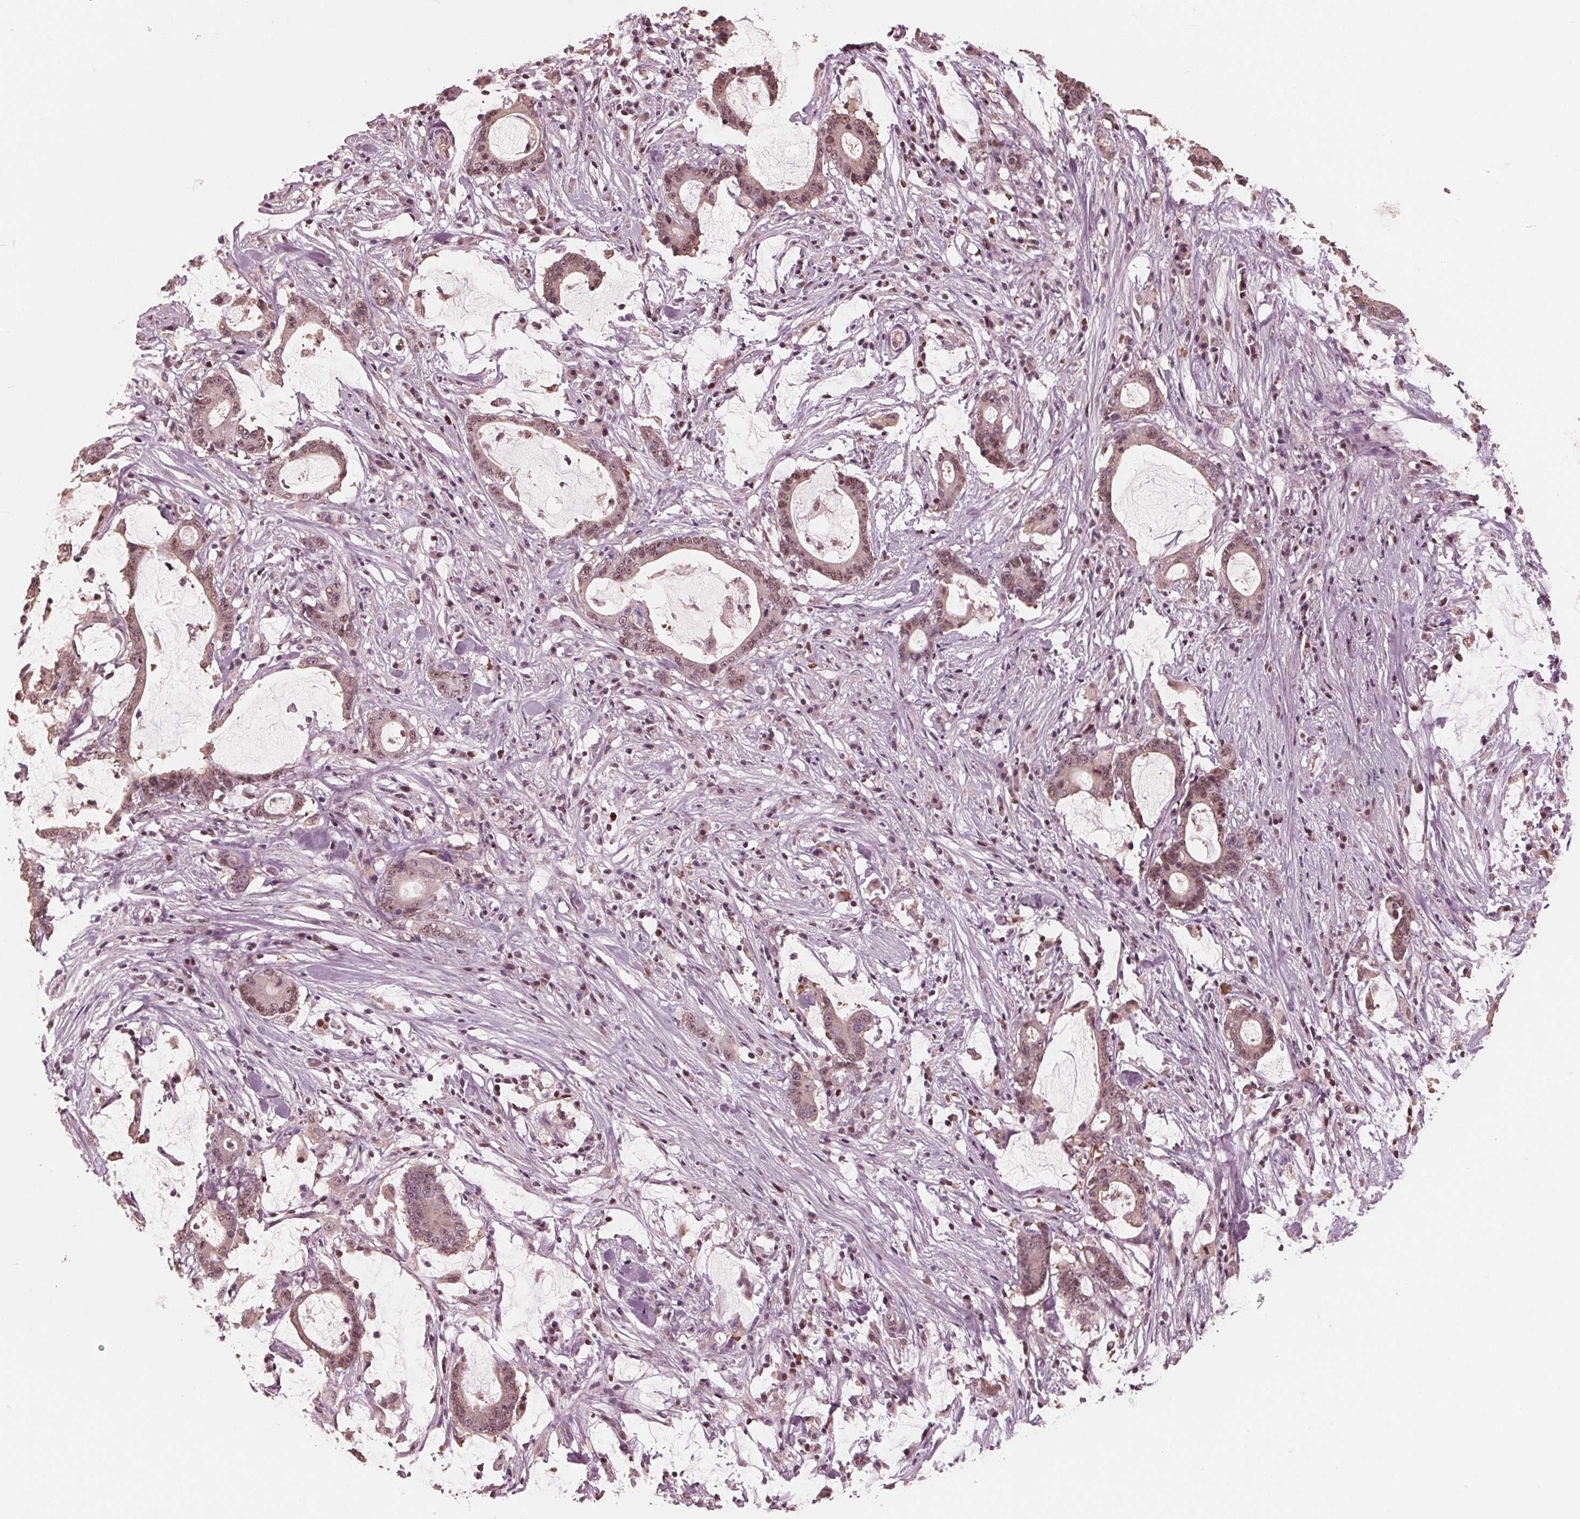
{"staining": {"intensity": "weak", "quantity": ">75%", "location": "nuclear"}, "tissue": "stomach cancer", "cell_type": "Tumor cells", "image_type": "cancer", "snomed": [{"axis": "morphology", "description": "Adenocarcinoma, NOS"}, {"axis": "topography", "description": "Stomach, upper"}], "caption": "Human stomach adenocarcinoma stained with a brown dye demonstrates weak nuclear positive expression in about >75% of tumor cells.", "gene": "HIRIP3", "patient": {"sex": "male", "age": 68}}